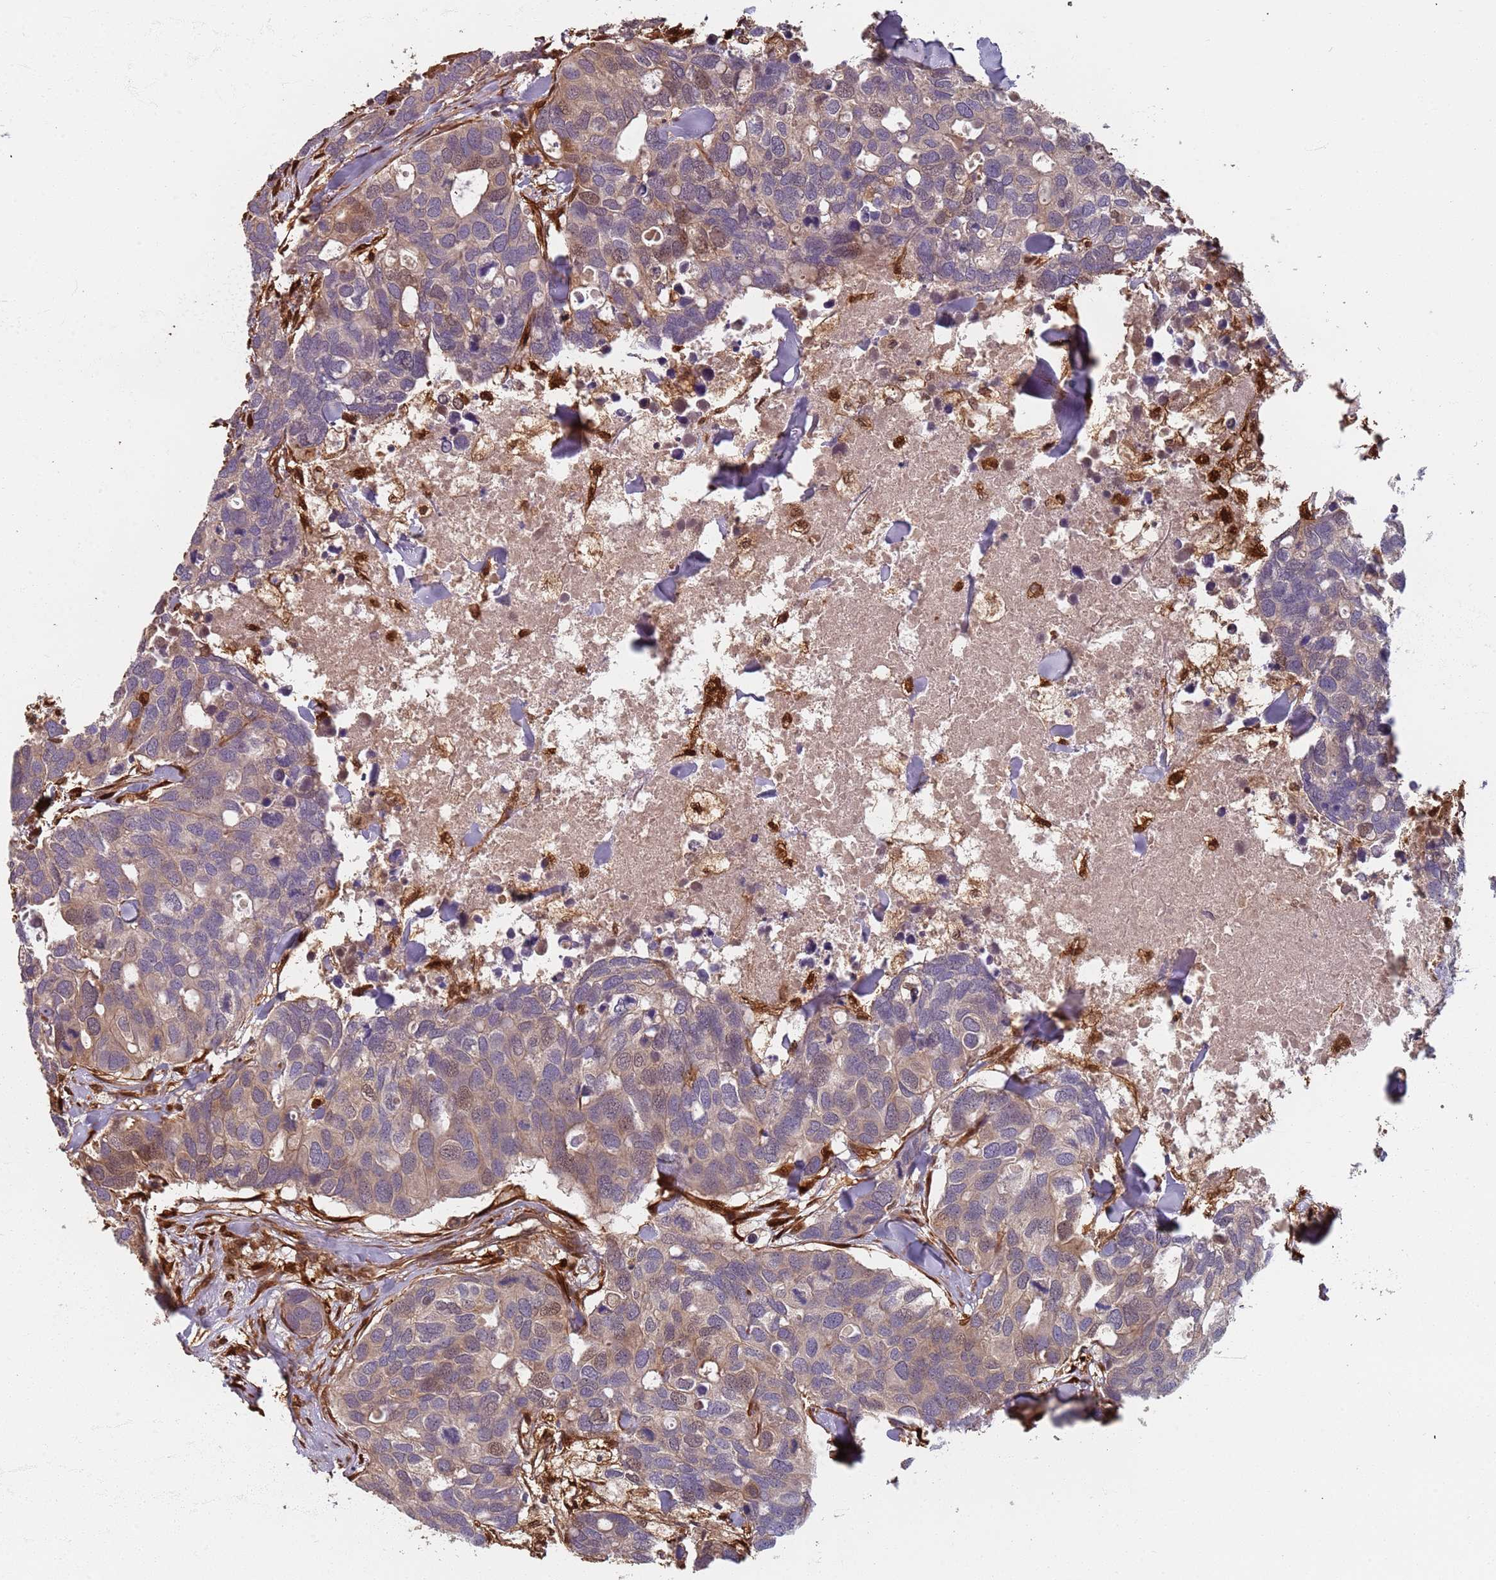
{"staining": {"intensity": "weak", "quantity": "<25%", "location": "cytoplasmic/membranous,nuclear"}, "tissue": "breast cancer", "cell_type": "Tumor cells", "image_type": "cancer", "snomed": [{"axis": "morphology", "description": "Duct carcinoma"}, {"axis": "topography", "description": "Breast"}], "caption": "The histopathology image exhibits no staining of tumor cells in breast infiltrating ductal carcinoma. (DAB (3,3'-diaminobenzidine) immunohistochemistry visualized using brightfield microscopy, high magnification).", "gene": "SDCCAG8", "patient": {"sex": "female", "age": 83}}